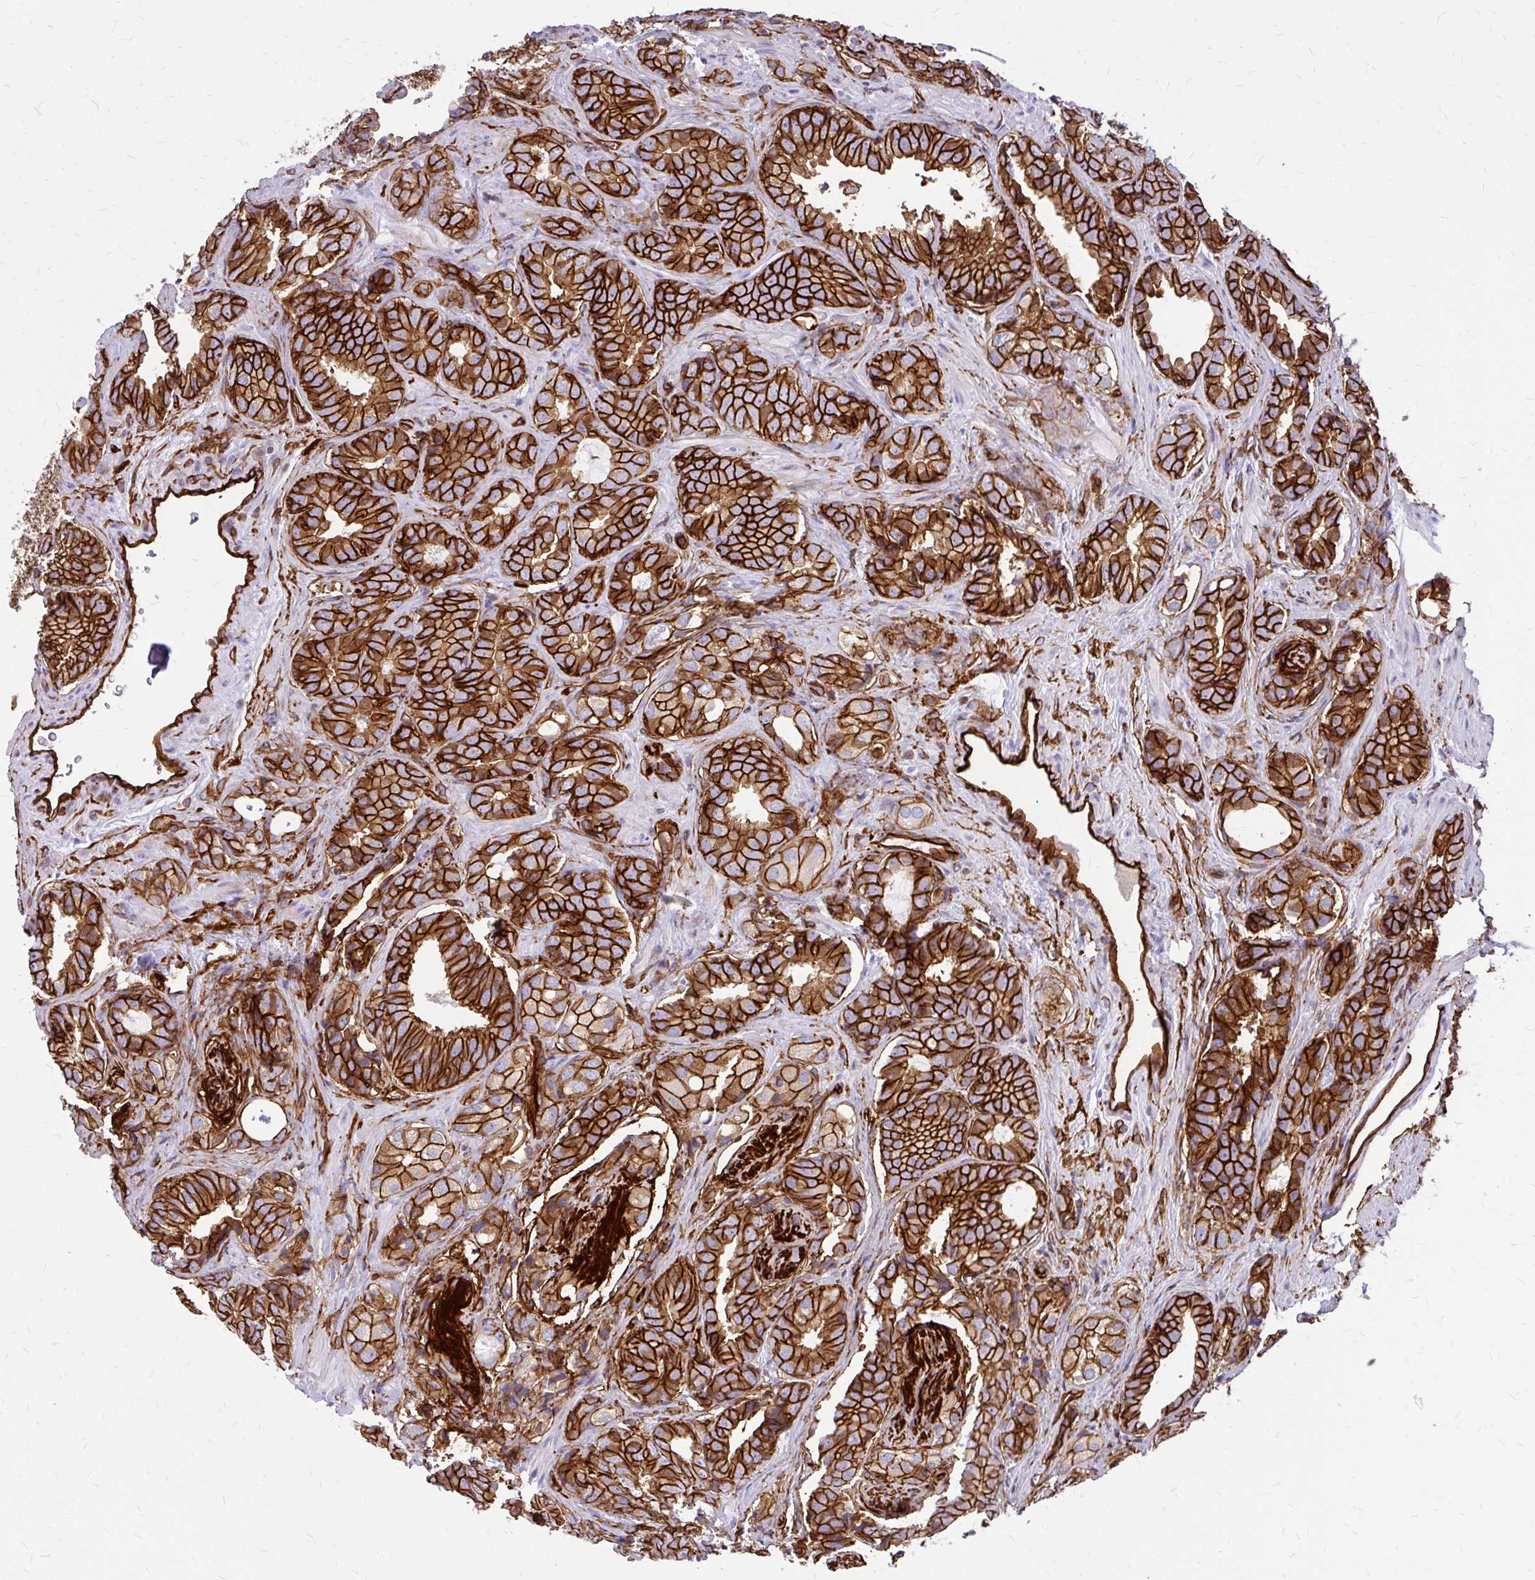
{"staining": {"intensity": "strong", "quantity": ">75%", "location": "cytoplasmic/membranous"}, "tissue": "prostate cancer", "cell_type": "Tumor cells", "image_type": "cancer", "snomed": [{"axis": "morphology", "description": "Adenocarcinoma, High grade"}, {"axis": "topography", "description": "Prostate"}], "caption": "Approximately >75% of tumor cells in high-grade adenocarcinoma (prostate) exhibit strong cytoplasmic/membranous protein expression as visualized by brown immunohistochemical staining.", "gene": "MAP1LC3B", "patient": {"sex": "male", "age": 71}}